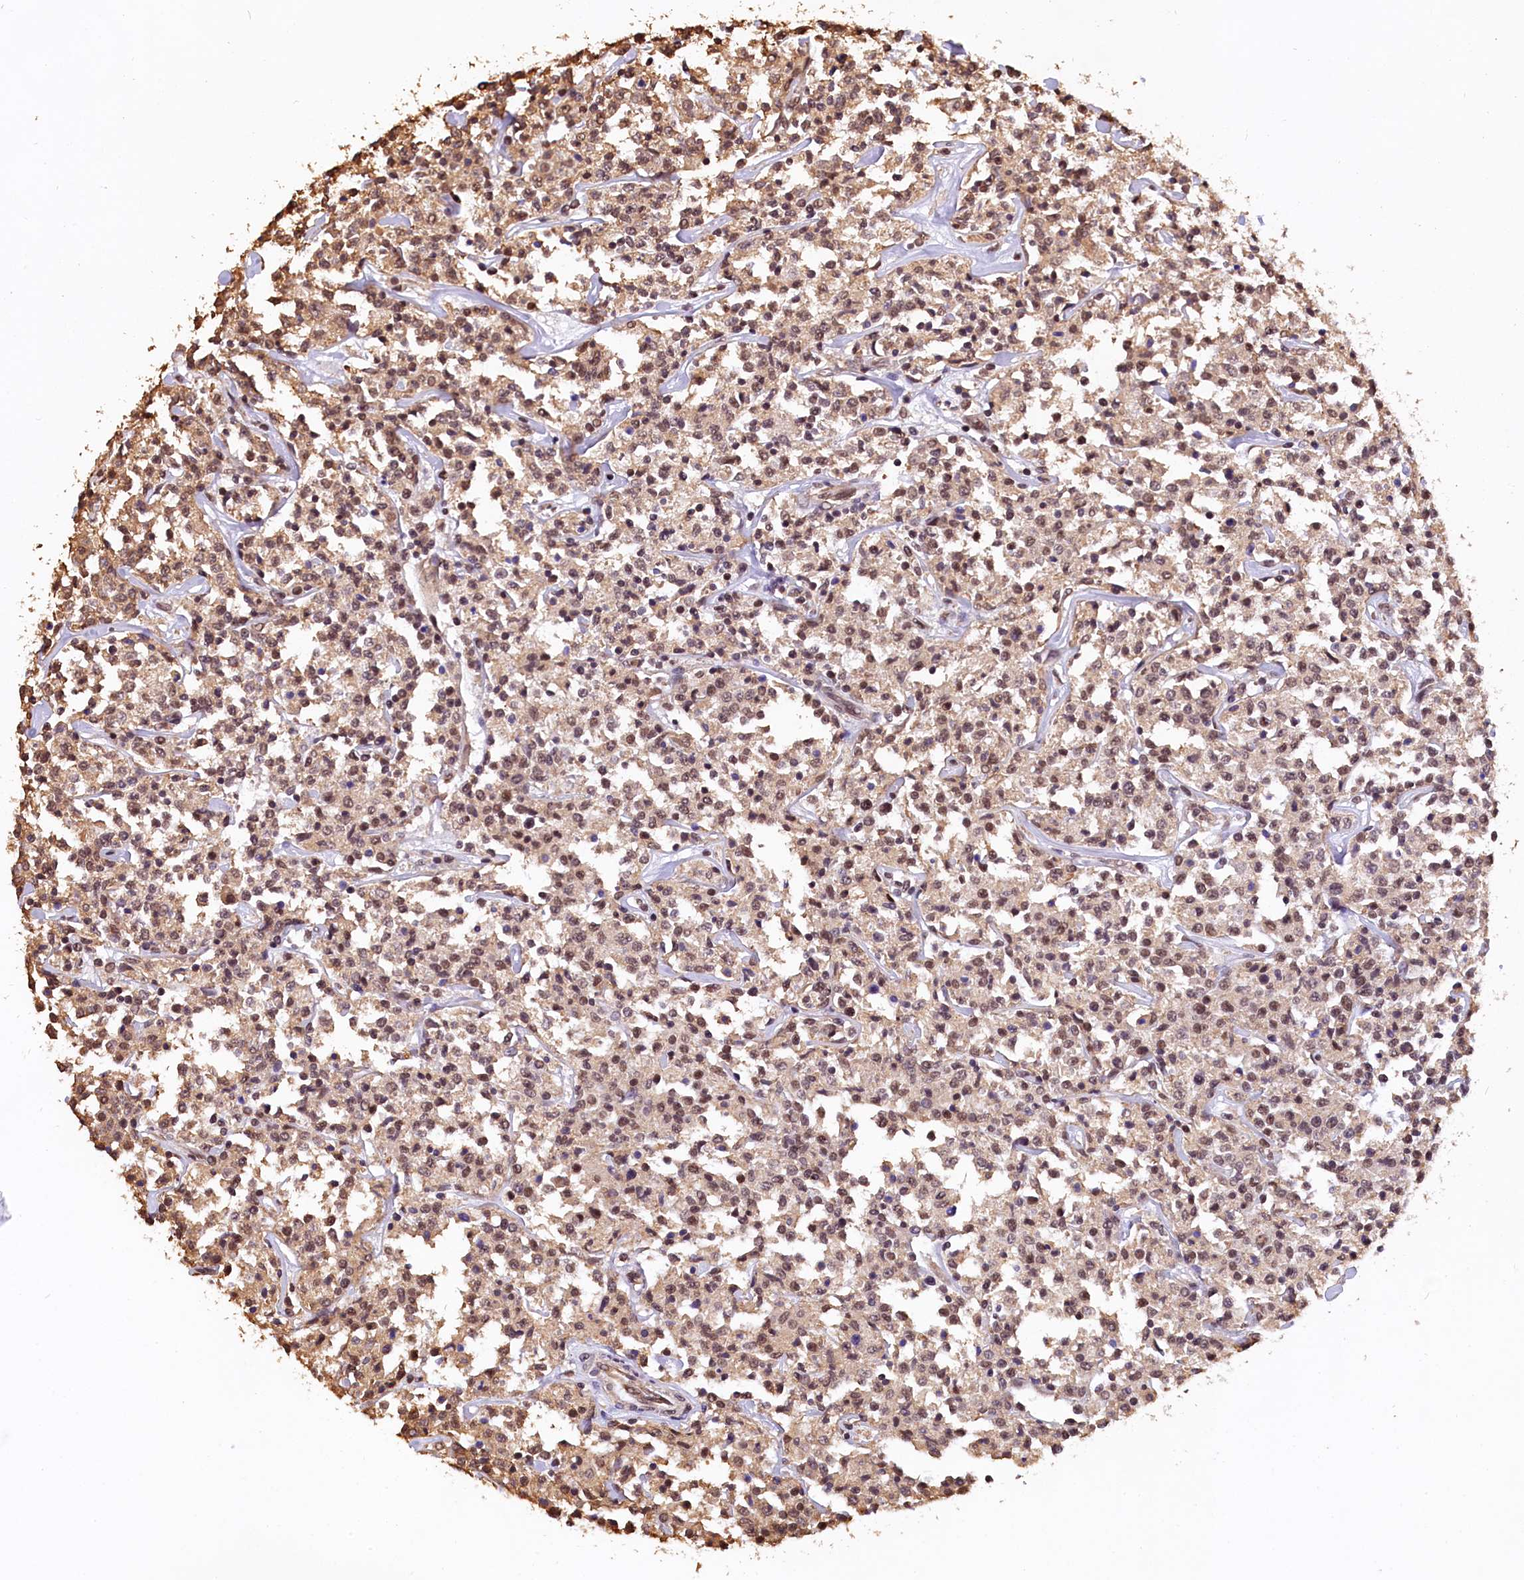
{"staining": {"intensity": "moderate", "quantity": ">75%", "location": "nuclear"}, "tissue": "lymphoma", "cell_type": "Tumor cells", "image_type": "cancer", "snomed": [{"axis": "morphology", "description": "Malignant lymphoma, non-Hodgkin's type, Low grade"}, {"axis": "topography", "description": "Small intestine"}], "caption": "DAB immunohistochemical staining of human malignant lymphoma, non-Hodgkin's type (low-grade) exhibits moderate nuclear protein expression in about >75% of tumor cells.", "gene": "ZC3H4", "patient": {"sex": "female", "age": 59}}